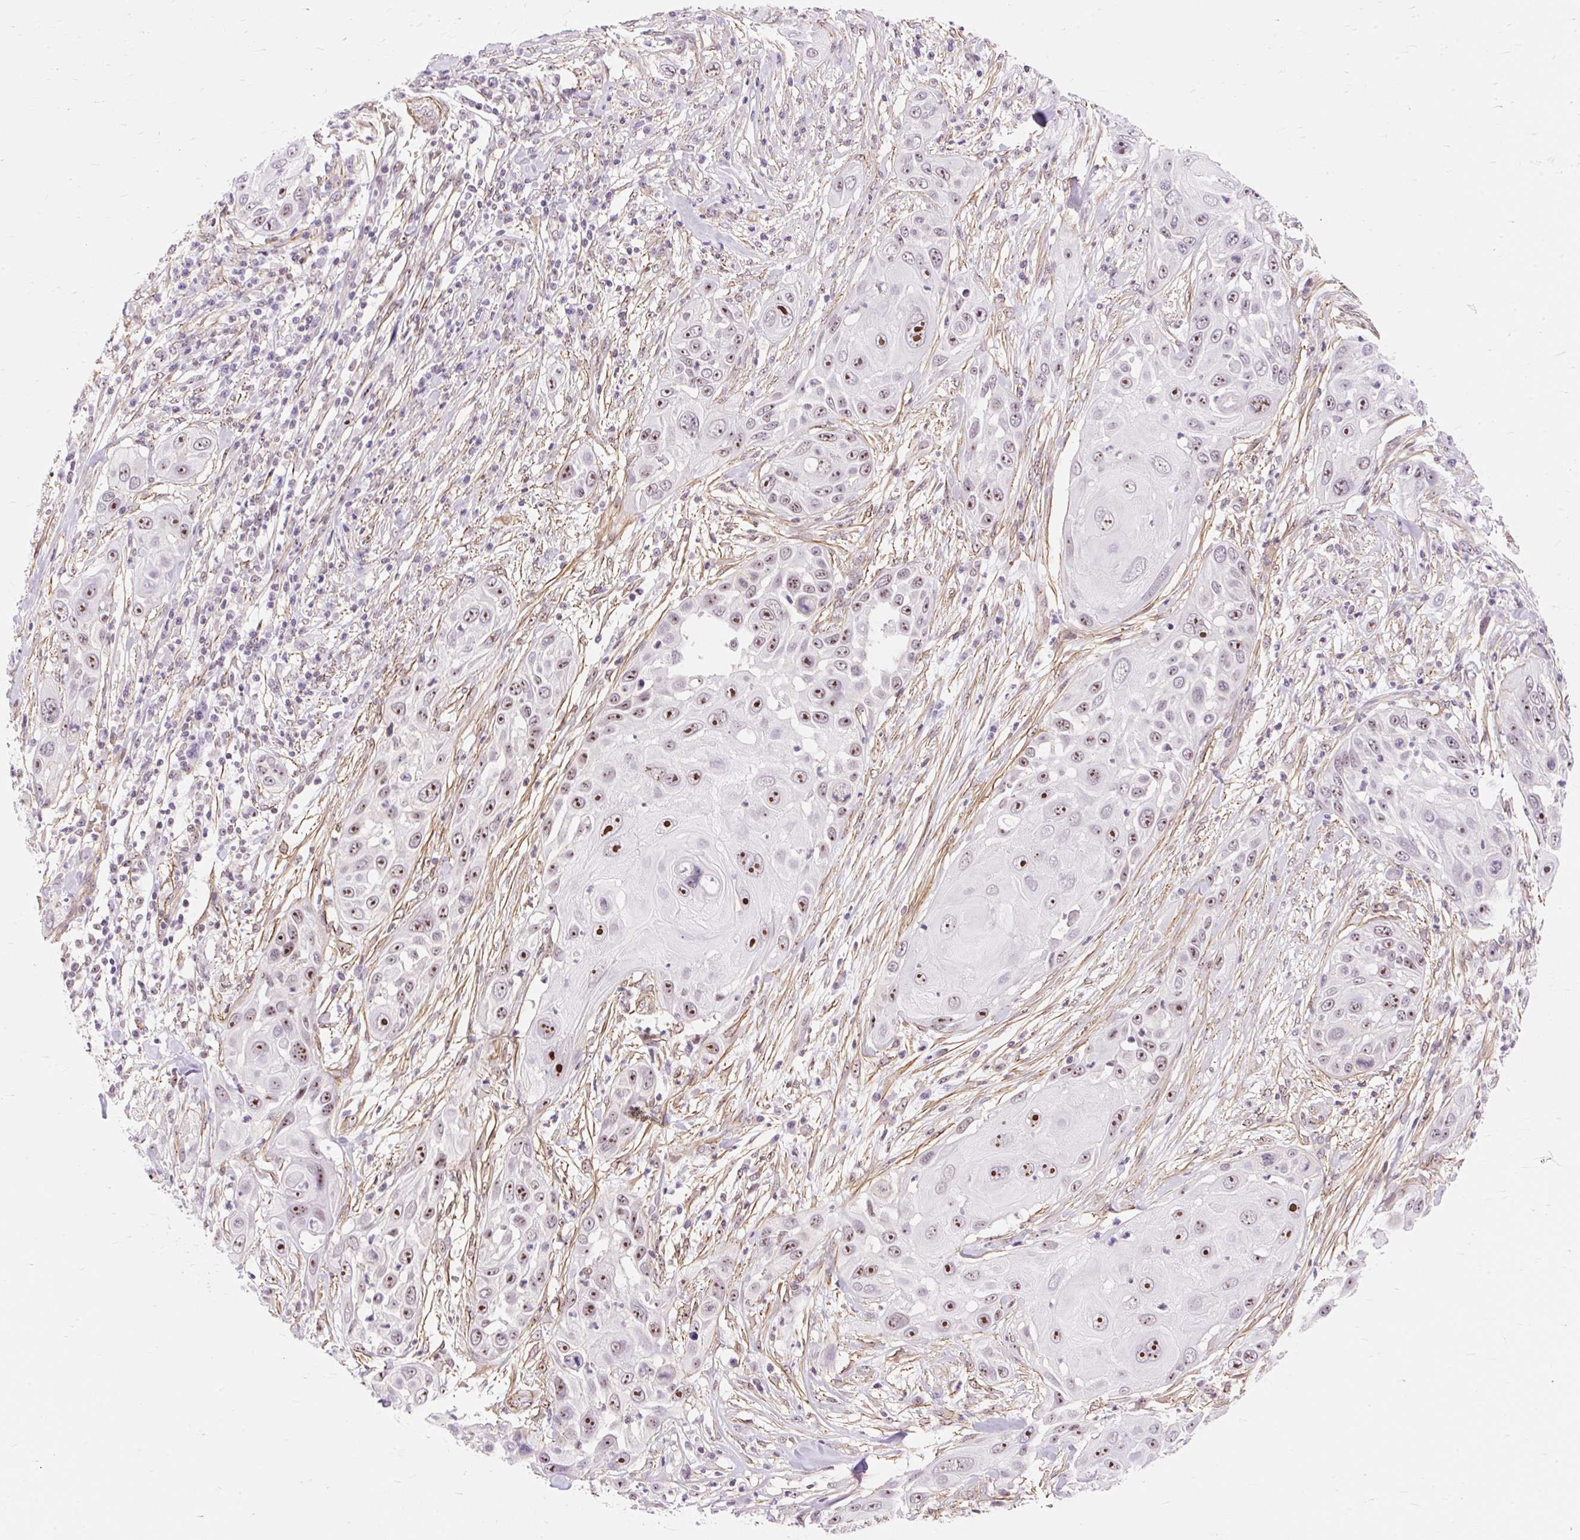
{"staining": {"intensity": "strong", "quantity": "25%-75%", "location": "nuclear"}, "tissue": "skin cancer", "cell_type": "Tumor cells", "image_type": "cancer", "snomed": [{"axis": "morphology", "description": "Squamous cell carcinoma, NOS"}, {"axis": "topography", "description": "Skin"}], "caption": "Human skin squamous cell carcinoma stained for a protein (brown) displays strong nuclear positive positivity in approximately 25%-75% of tumor cells.", "gene": "OBP2A", "patient": {"sex": "female", "age": 44}}